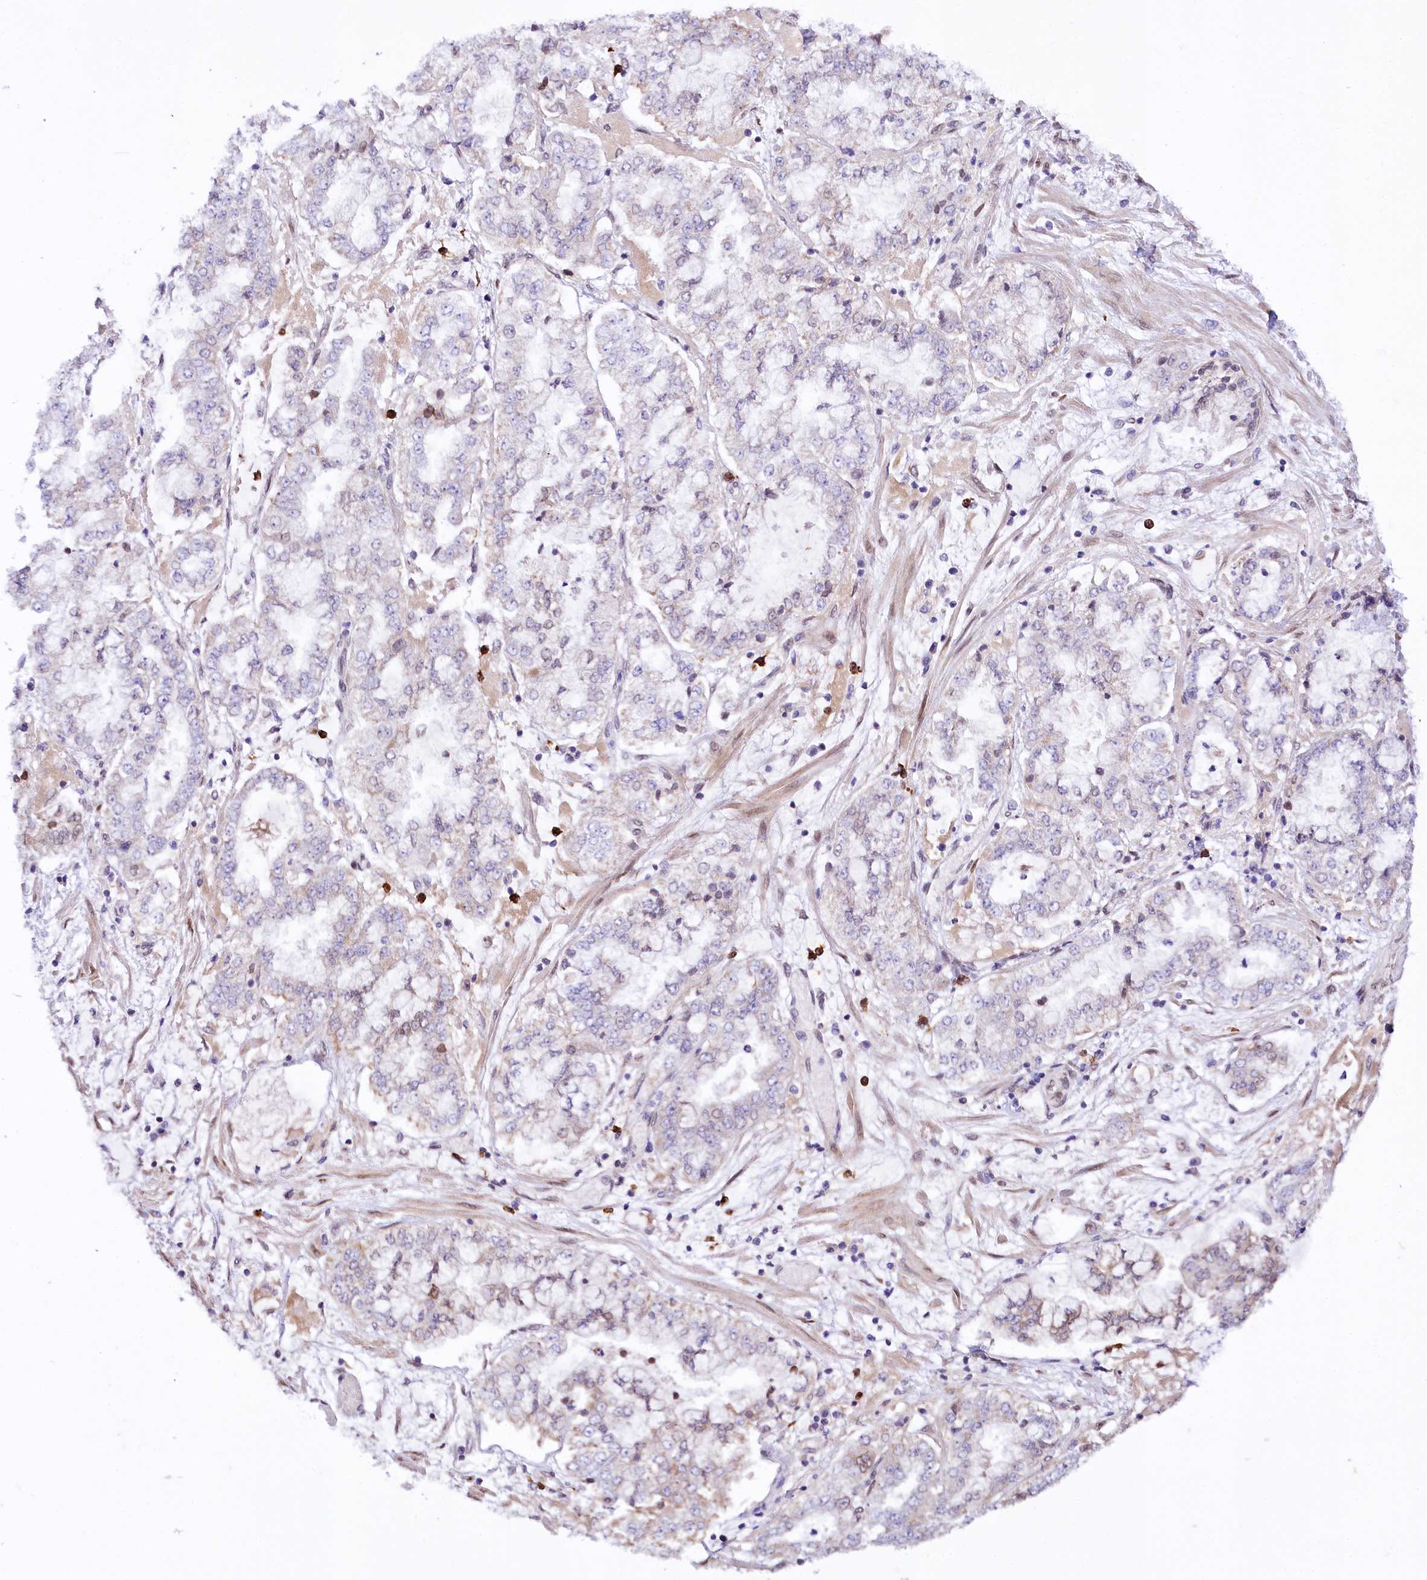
{"staining": {"intensity": "negative", "quantity": "none", "location": "none"}, "tissue": "stomach cancer", "cell_type": "Tumor cells", "image_type": "cancer", "snomed": [{"axis": "morphology", "description": "Adenocarcinoma, NOS"}, {"axis": "topography", "description": "Stomach"}], "caption": "IHC image of neoplastic tissue: stomach adenocarcinoma stained with DAB exhibits no significant protein staining in tumor cells.", "gene": "ZNF226", "patient": {"sex": "male", "age": 76}}